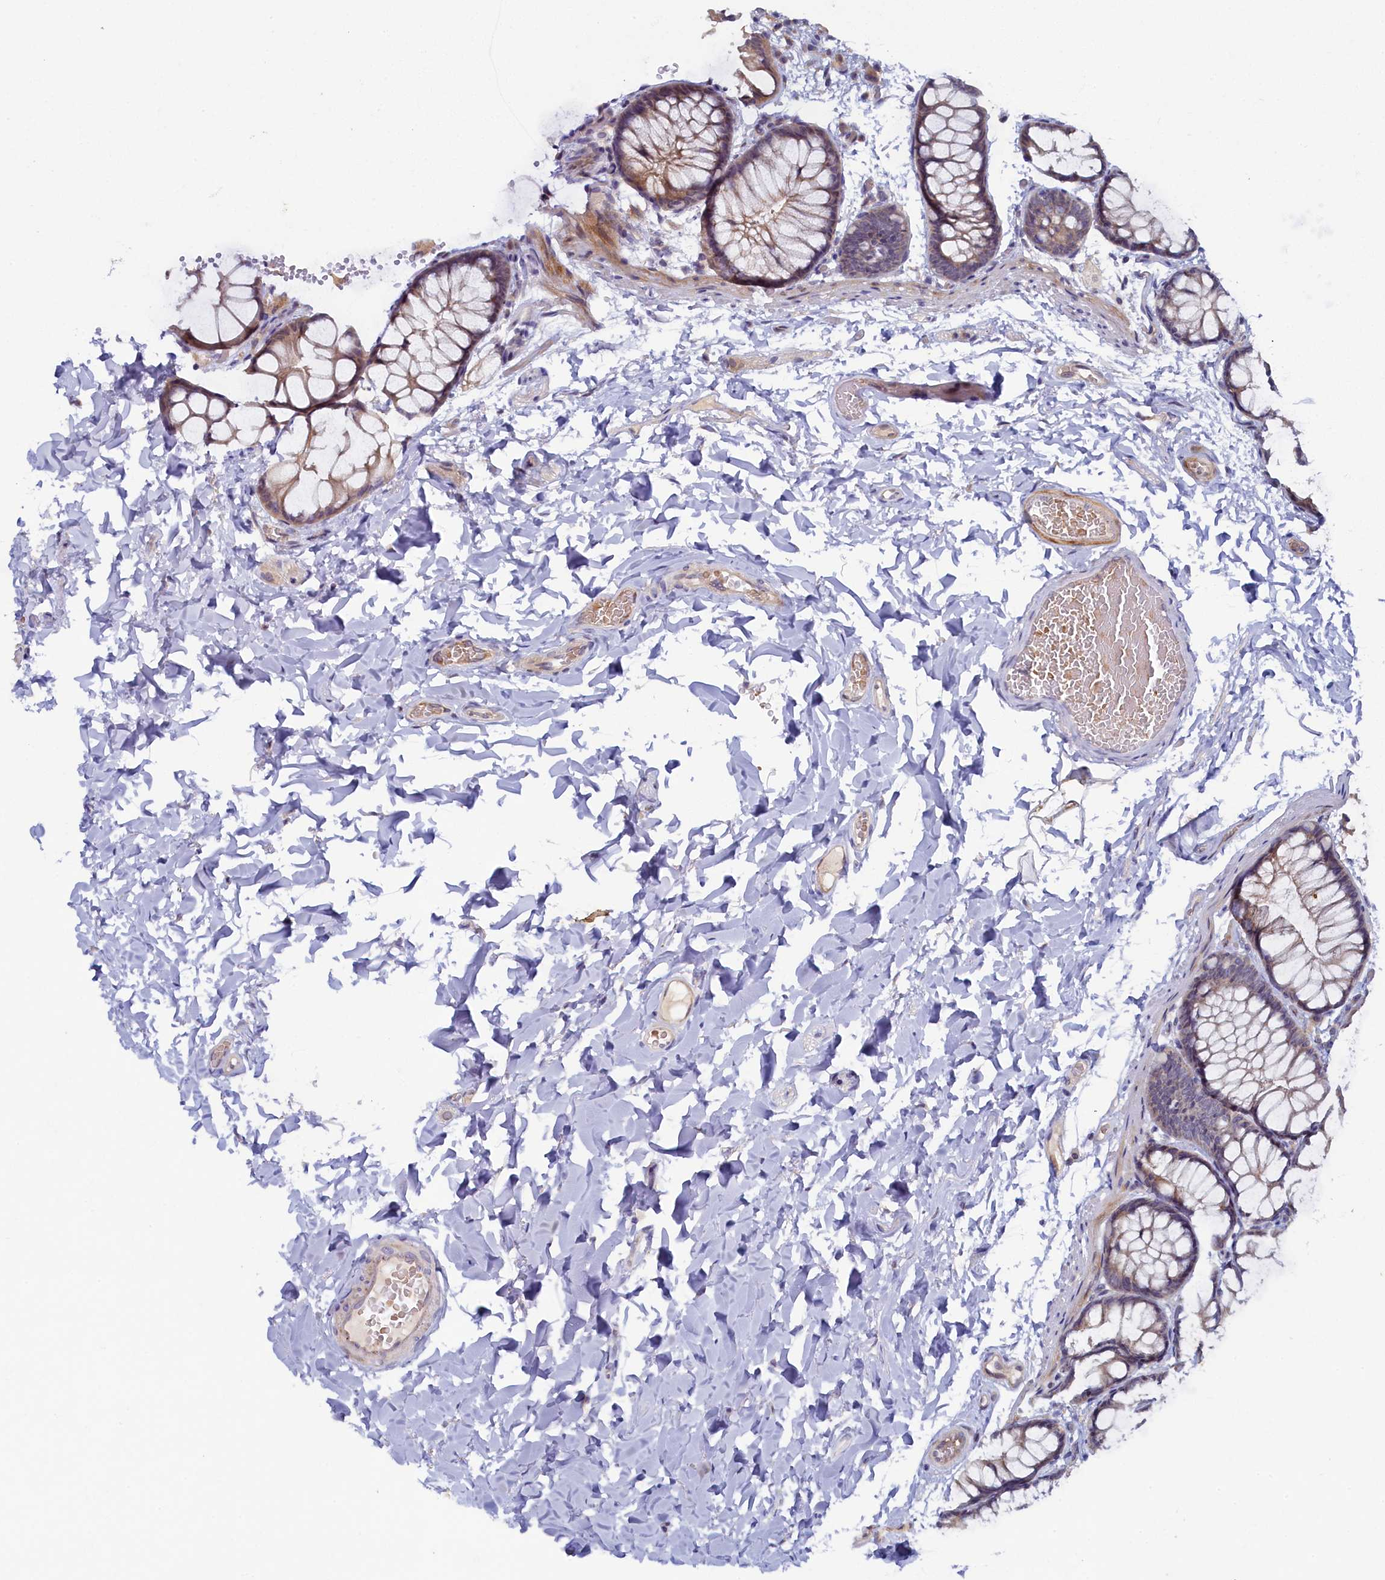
{"staining": {"intensity": "weak", "quantity": "<25%", "location": "cytoplasmic/membranous"}, "tissue": "colon", "cell_type": "Endothelial cells", "image_type": "normal", "snomed": [{"axis": "morphology", "description": "Normal tissue, NOS"}, {"axis": "topography", "description": "Colon"}], "caption": "A high-resolution photomicrograph shows immunohistochemistry (IHC) staining of benign colon, which displays no significant positivity in endothelial cells.", "gene": "CEP20", "patient": {"sex": "male", "age": 47}}